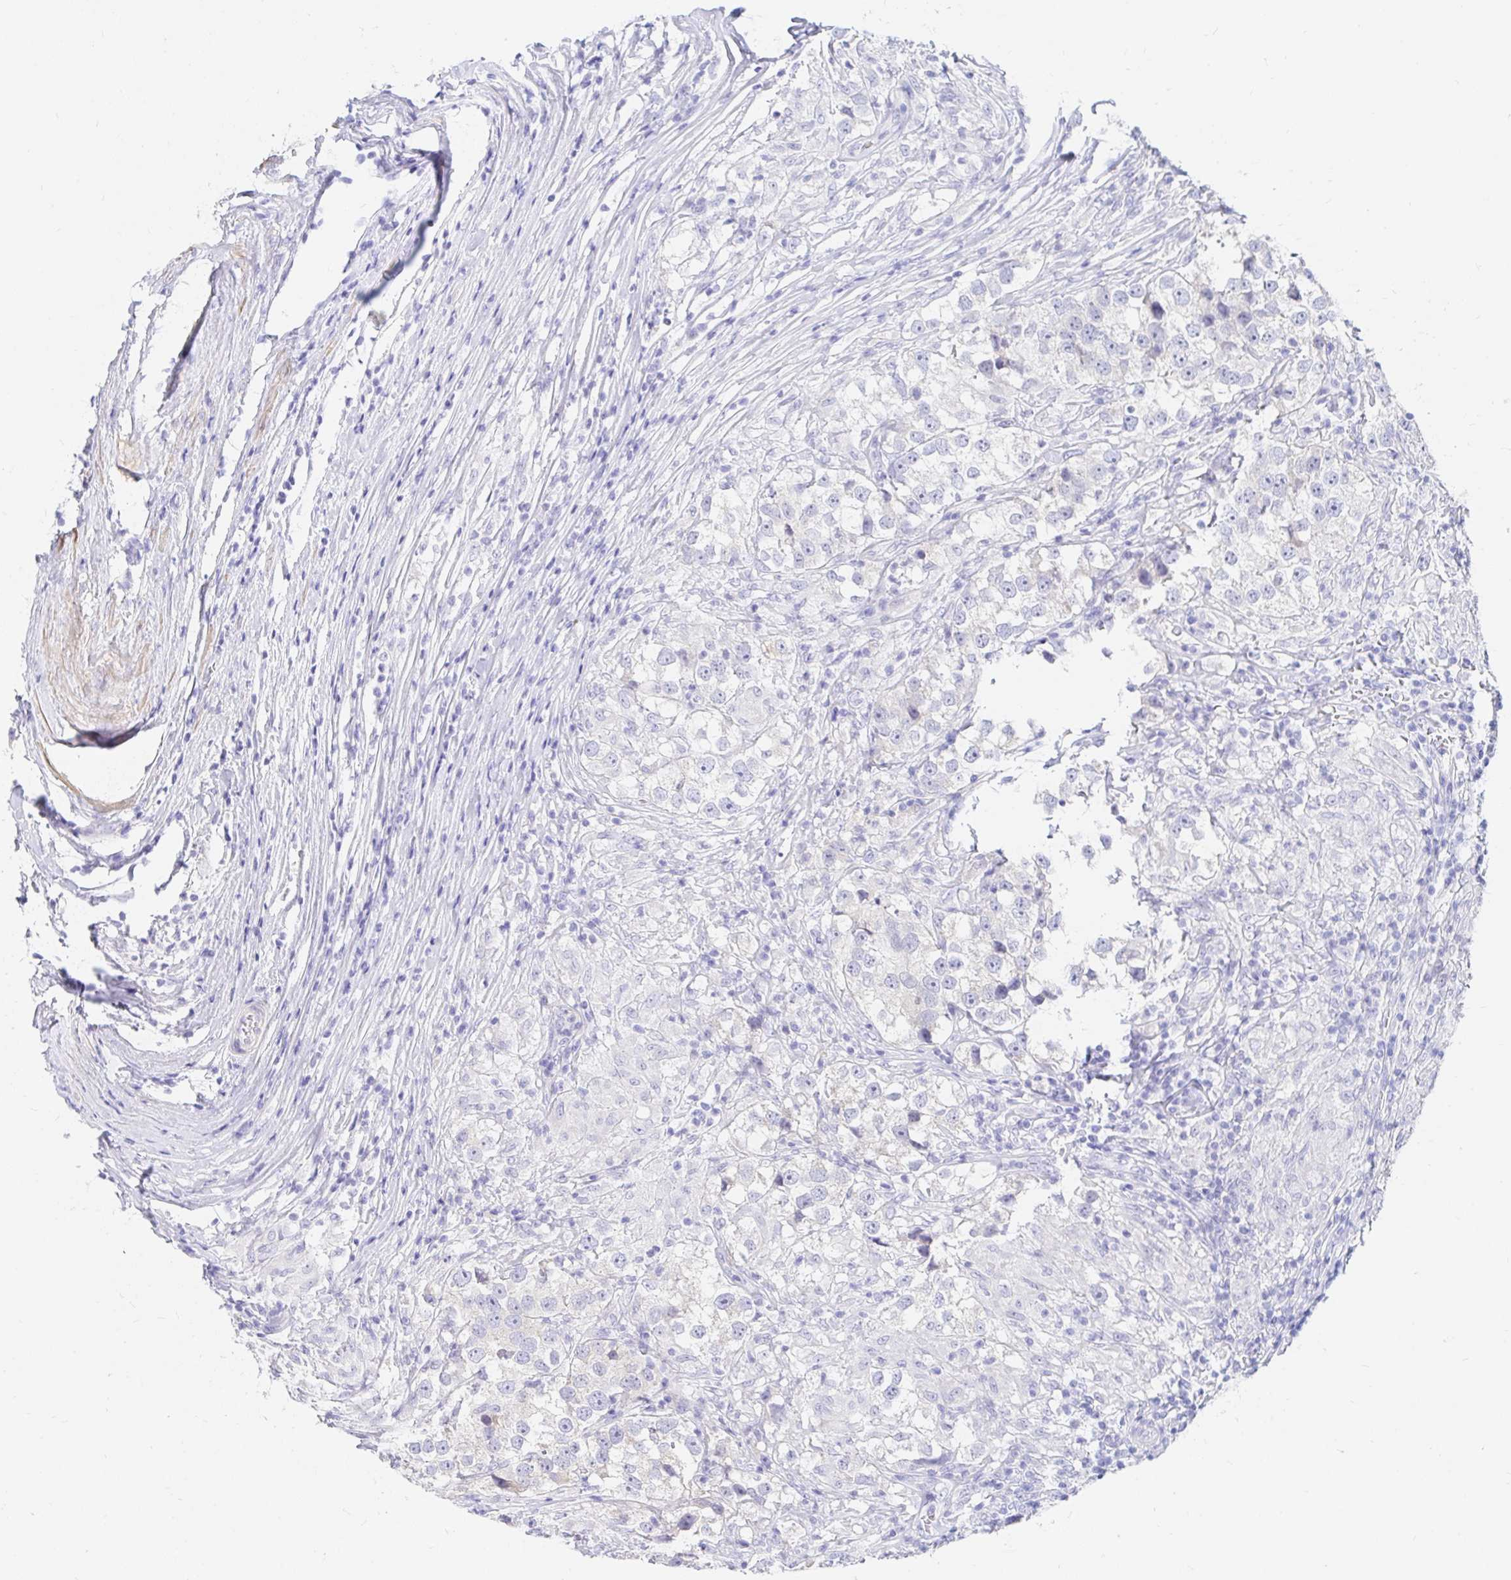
{"staining": {"intensity": "negative", "quantity": "none", "location": "none"}, "tissue": "testis cancer", "cell_type": "Tumor cells", "image_type": "cancer", "snomed": [{"axis": "morphology", "description": "Seminoma, NOS"}, {"axis": "topography", "description": "Testis"}], "caption": "An immunohistochemistry (IHC) photomicrograph of testis seminoma is shown. There is no staining in tumor cells of testis seminoma.", "gene": "PPP1R1B", "patient": {"sex": "male", "age": 46}}